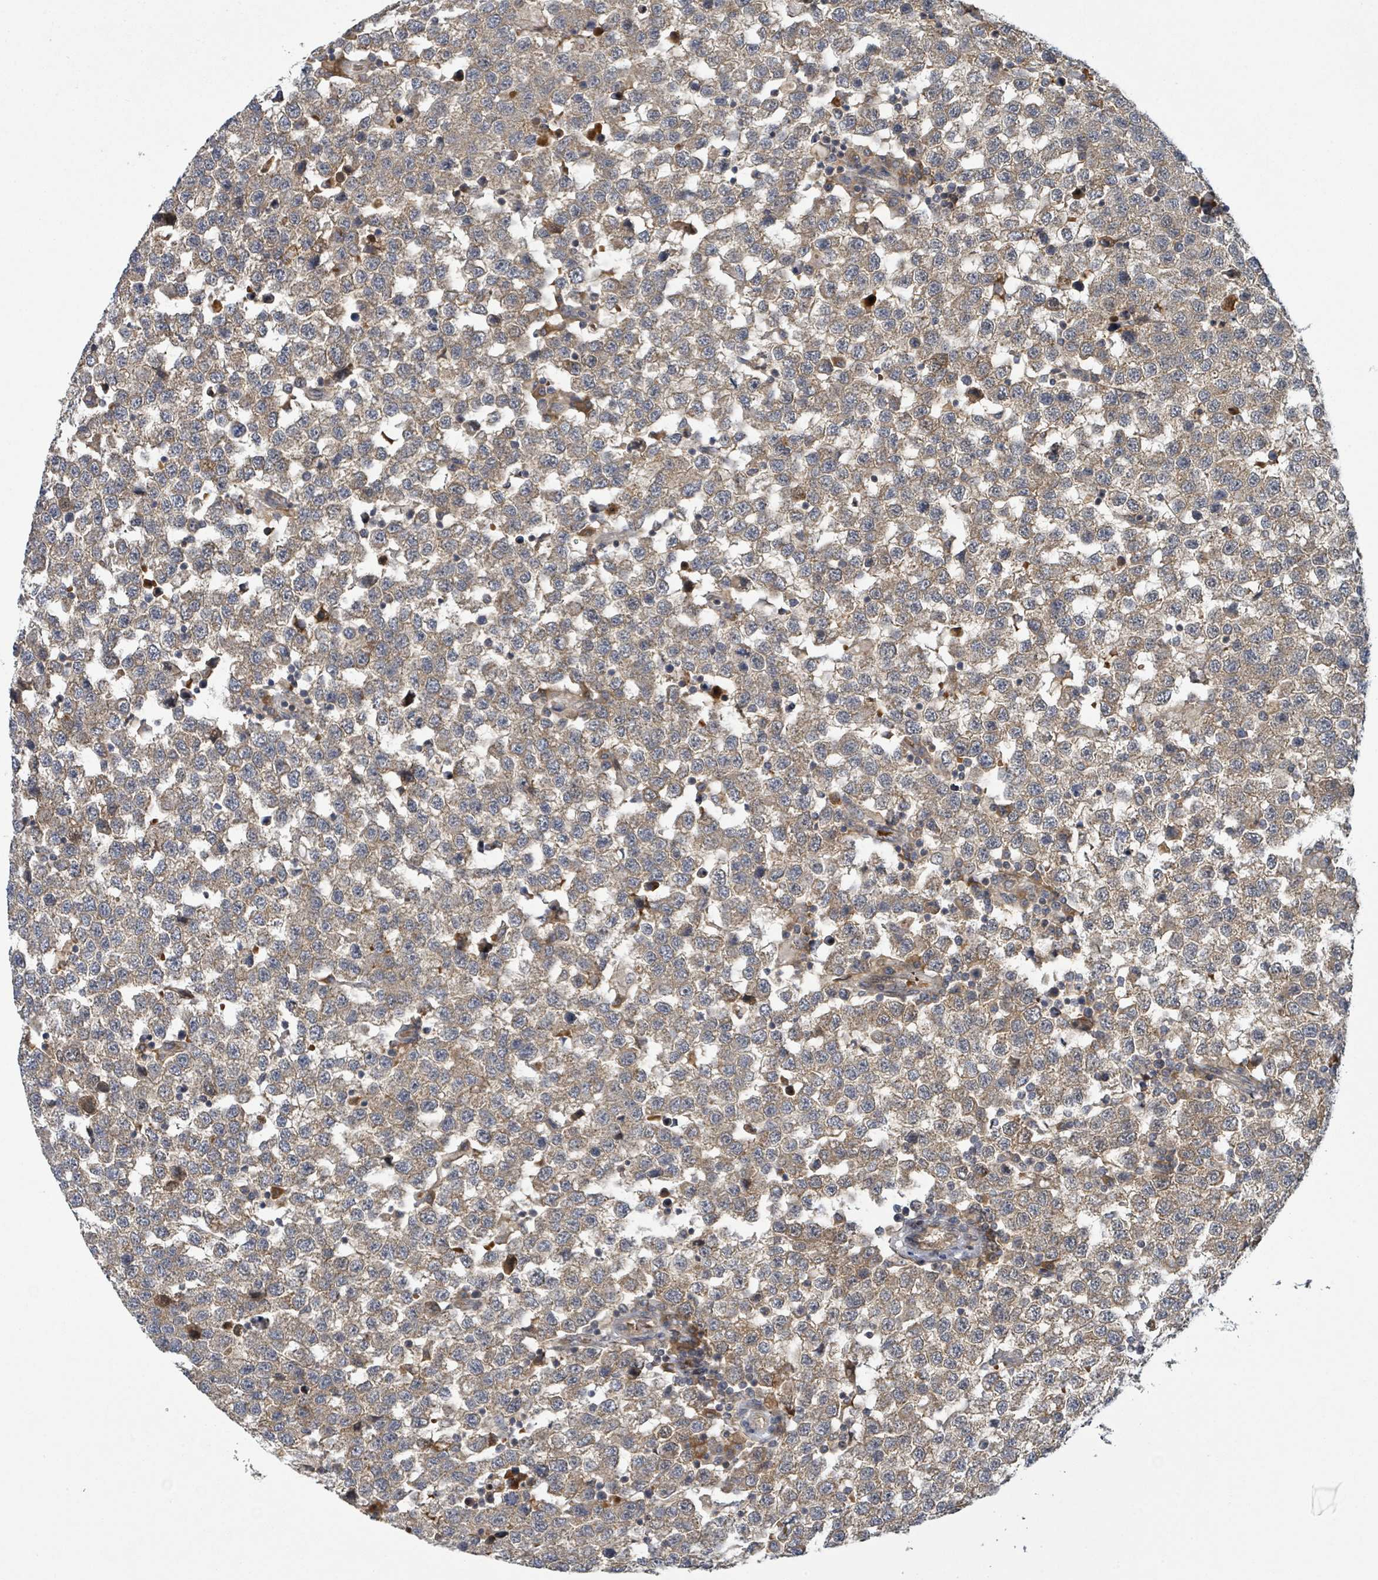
{"staining": {"intensity": "weak", "quantity": ">75%", "location": "cytoplasmic/membranous"}, "tissue": "testis cancer", "cell_type": "Tumor cells", "image_type": "cancer", "snomed": [{"axis": "morphology", "description": "Seminoma, NOS"}, {"axis": "topography", "description": "Testis"}], "caption": "Tumor cells reveal low levels of weak cytoplasmic/membranous expression in approximately >75% of cells in testis cancer.", "gene": "ITGA11", "patient": {"sex": "male", "age": 34}}